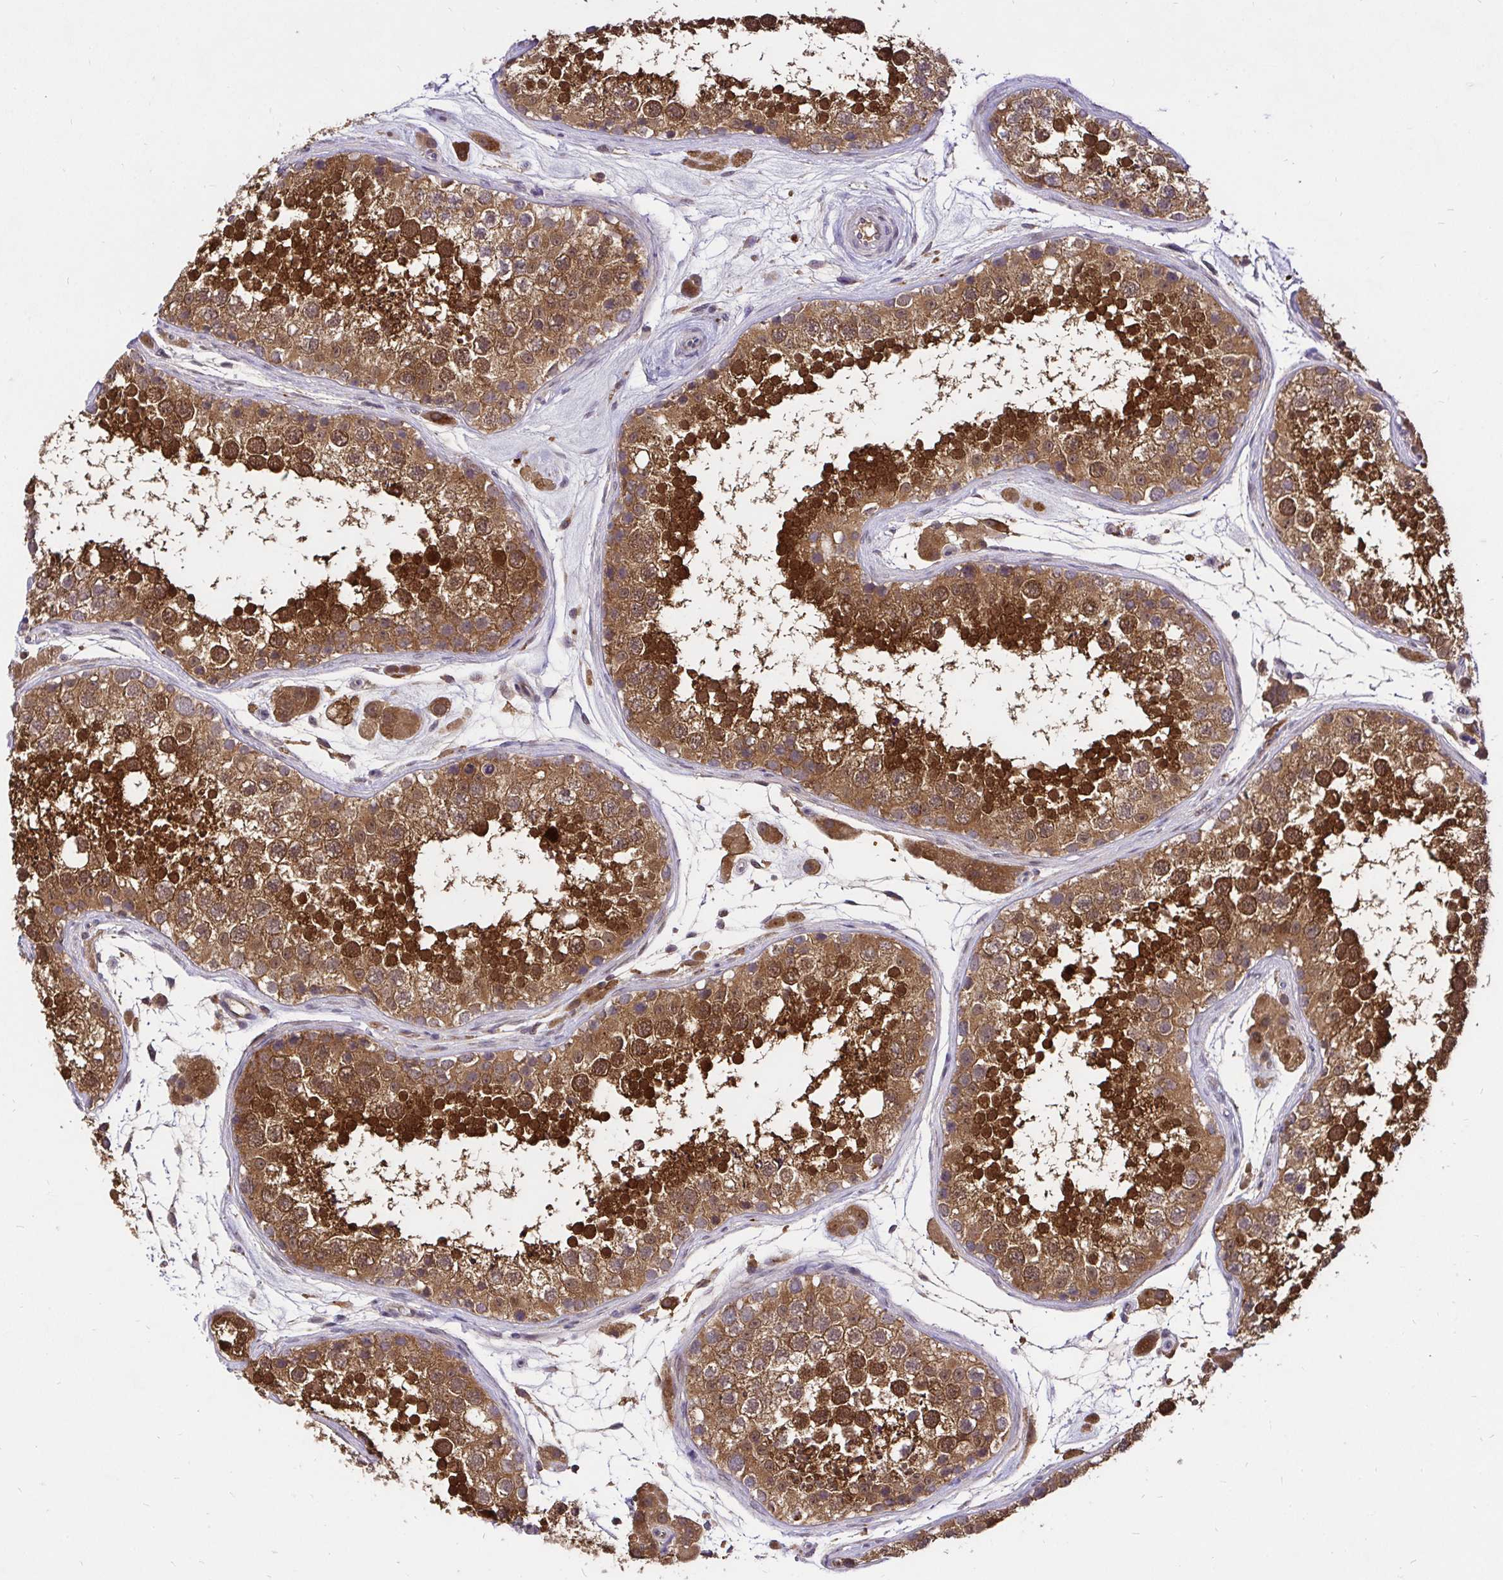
{"staining": {"intensity": "strong", "quantity": ">75%", "location": "cytoplasmic/membranous,nuclear"}, "tissue": "testis", "cell_type": "Cells in seminiferous ducts", "image_type": "normal", "snomed": [{"axis": "morphology", "description": "Normal tissue, NOS"}, {"axis": "topography", "description": "Testis"}], "caption": "IHC staining of unremarkable testis, which displays high levels of strong cytoplasmic/membranous,nuclear expression in about >75% of cells in seminiferous ducts indicating strong cytoplasmic/membranous,nuclear protein positivity. The staining was performed using DAB (brown) for protein detection and nuclei were counterstained in hematoxylin (blue).", "gene": "UBE2M", "patient": {"sex": "male", "age": 41}}